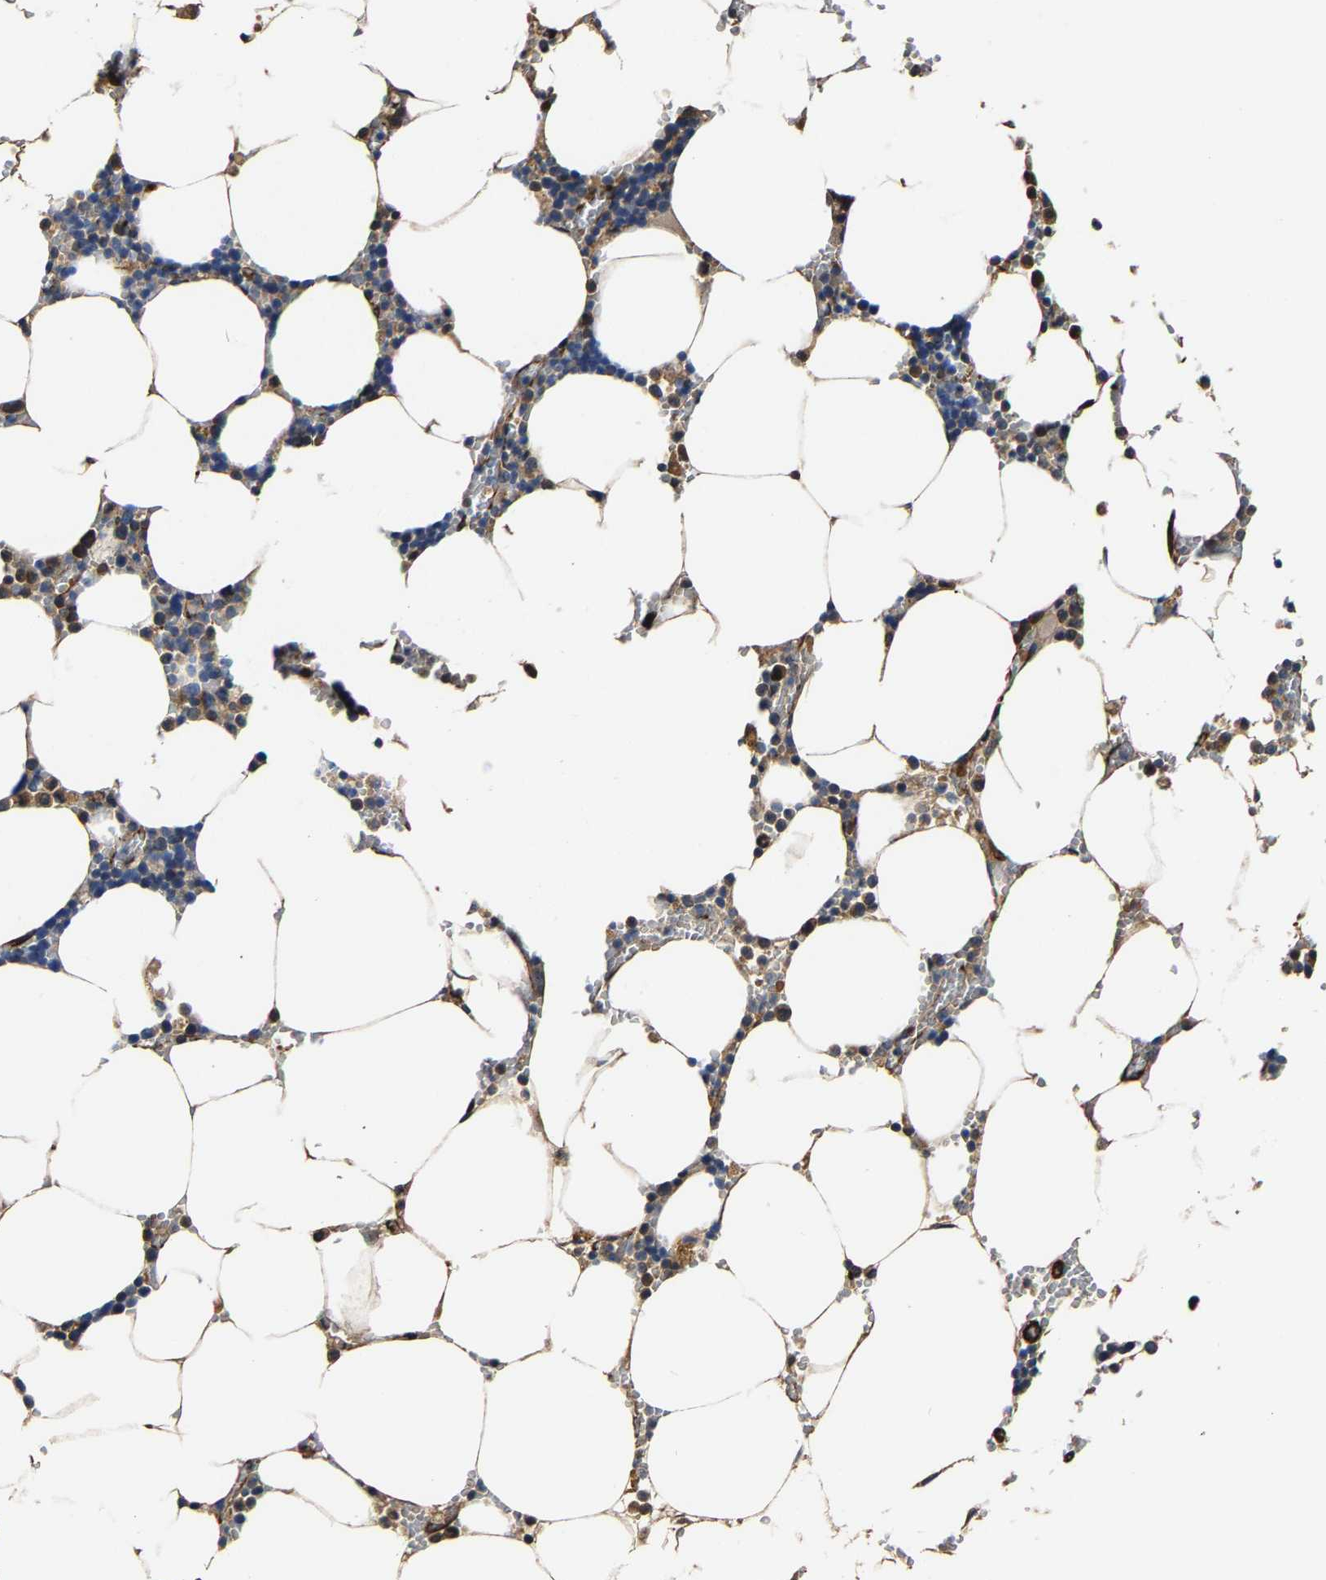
{"staining": {"intensity": "moderate", "quantity": "25%-75%", "location": "cytoplasmic/membranous"}, "tissue": "bone marrow", "cell_type": "Hematopoietic cells", "image_type": "normal", "snomed": [{"axis": "morphology", "description": "Normal tissue, NOS"}, {"axis": "topography", "description": "Bone marrow"}], "caption": "A medium amount of moderate cytoplasmic/membranous positivity is appreciated in about 25%-75% of hematopoietic cells in unremarkable bone marrow.", "gene": "GFRA3", "patient": {"sex": "male", "age": 70}}